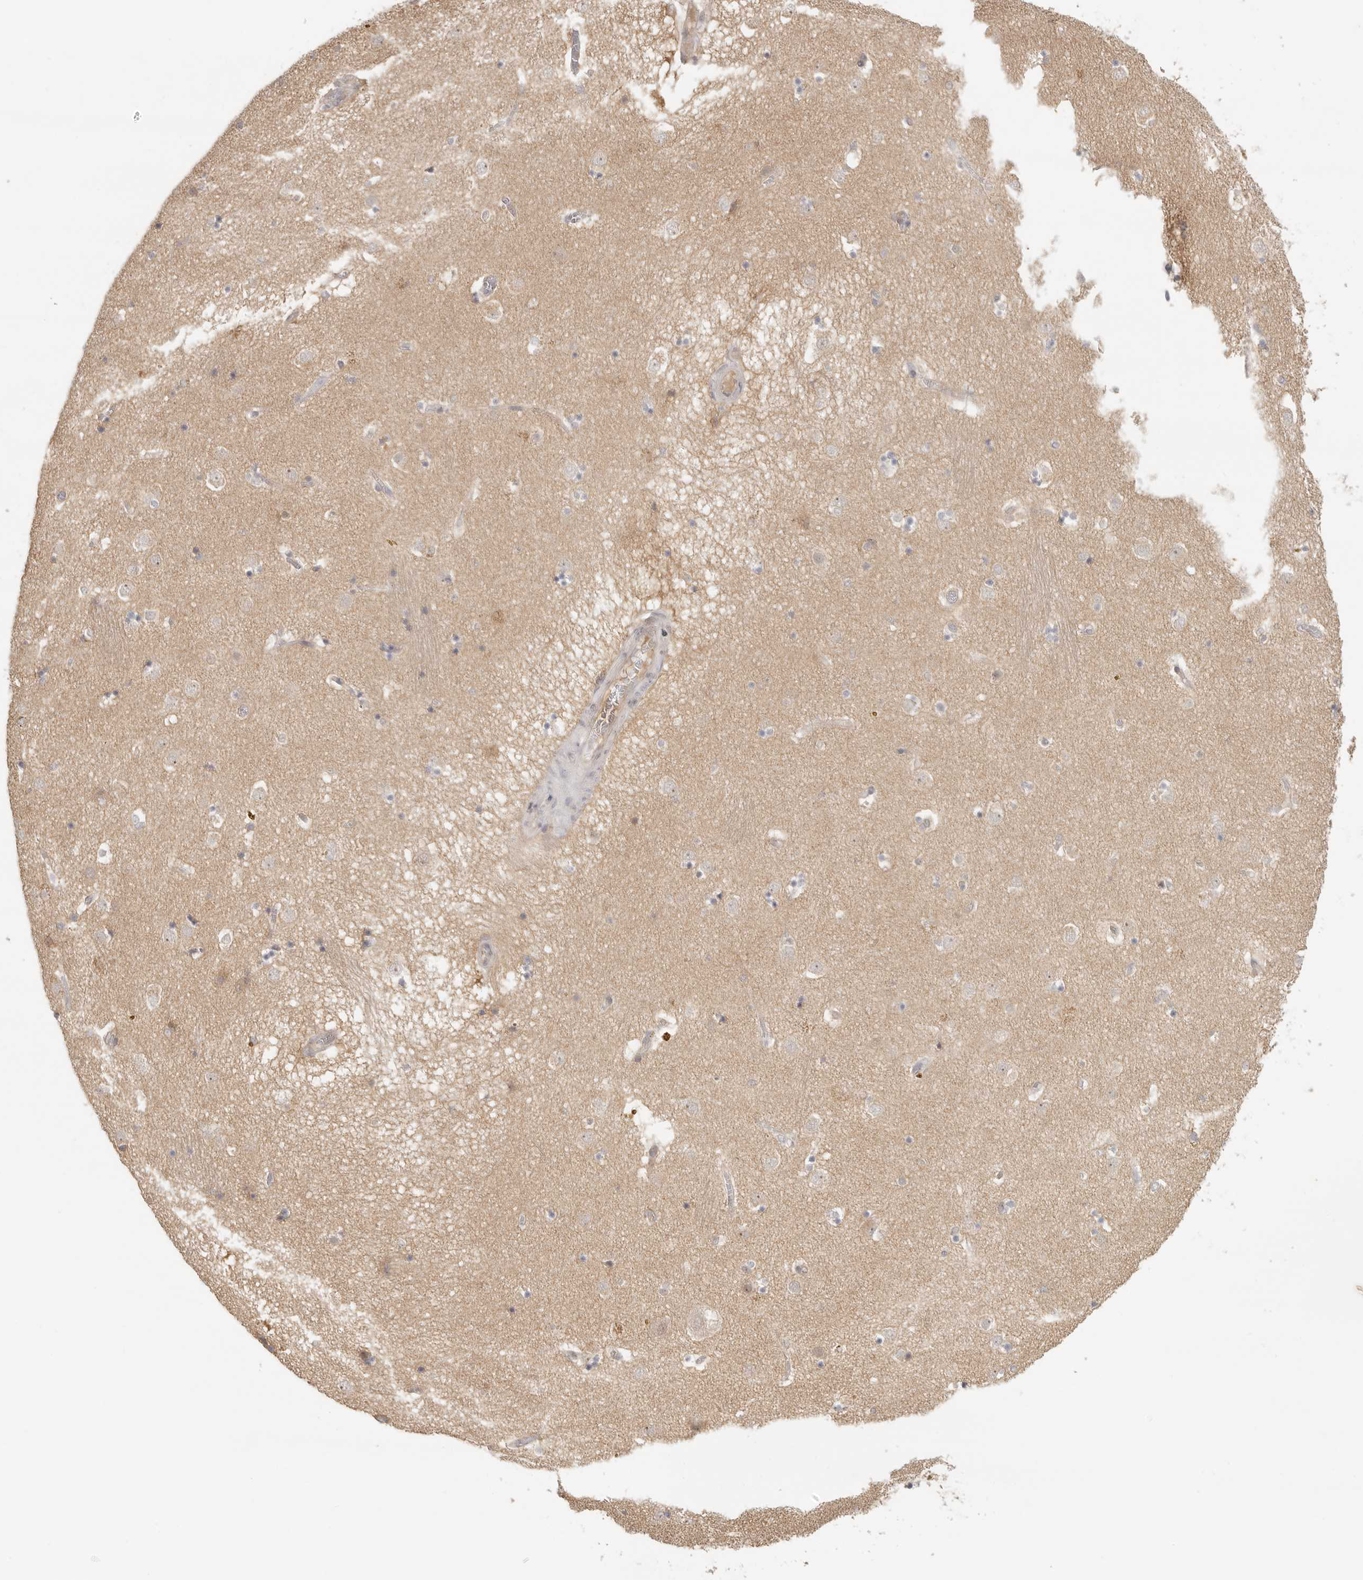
{"staining": {"intensity": "weak", "quantity": "<25%", "location": "cytoplasmic/membranous"}, "tissue": "caudate", "cell_type": "Glial cells", "image_type": "normal", "snomed": [{"axis": "morphology", "description": "Normal tissue, NOS"}, {"axis": "topography", "description": "Lateral ventricle wall"}], "caption": "This micrograph is of benign caudate stained with immunohistochemistry (IHC) to label a protein in brown with the nuclei are counter-stained blue. There is no staining in glial cells.", "gene": "AHDC1", "patient": {"sex": "male", "age": 70}}